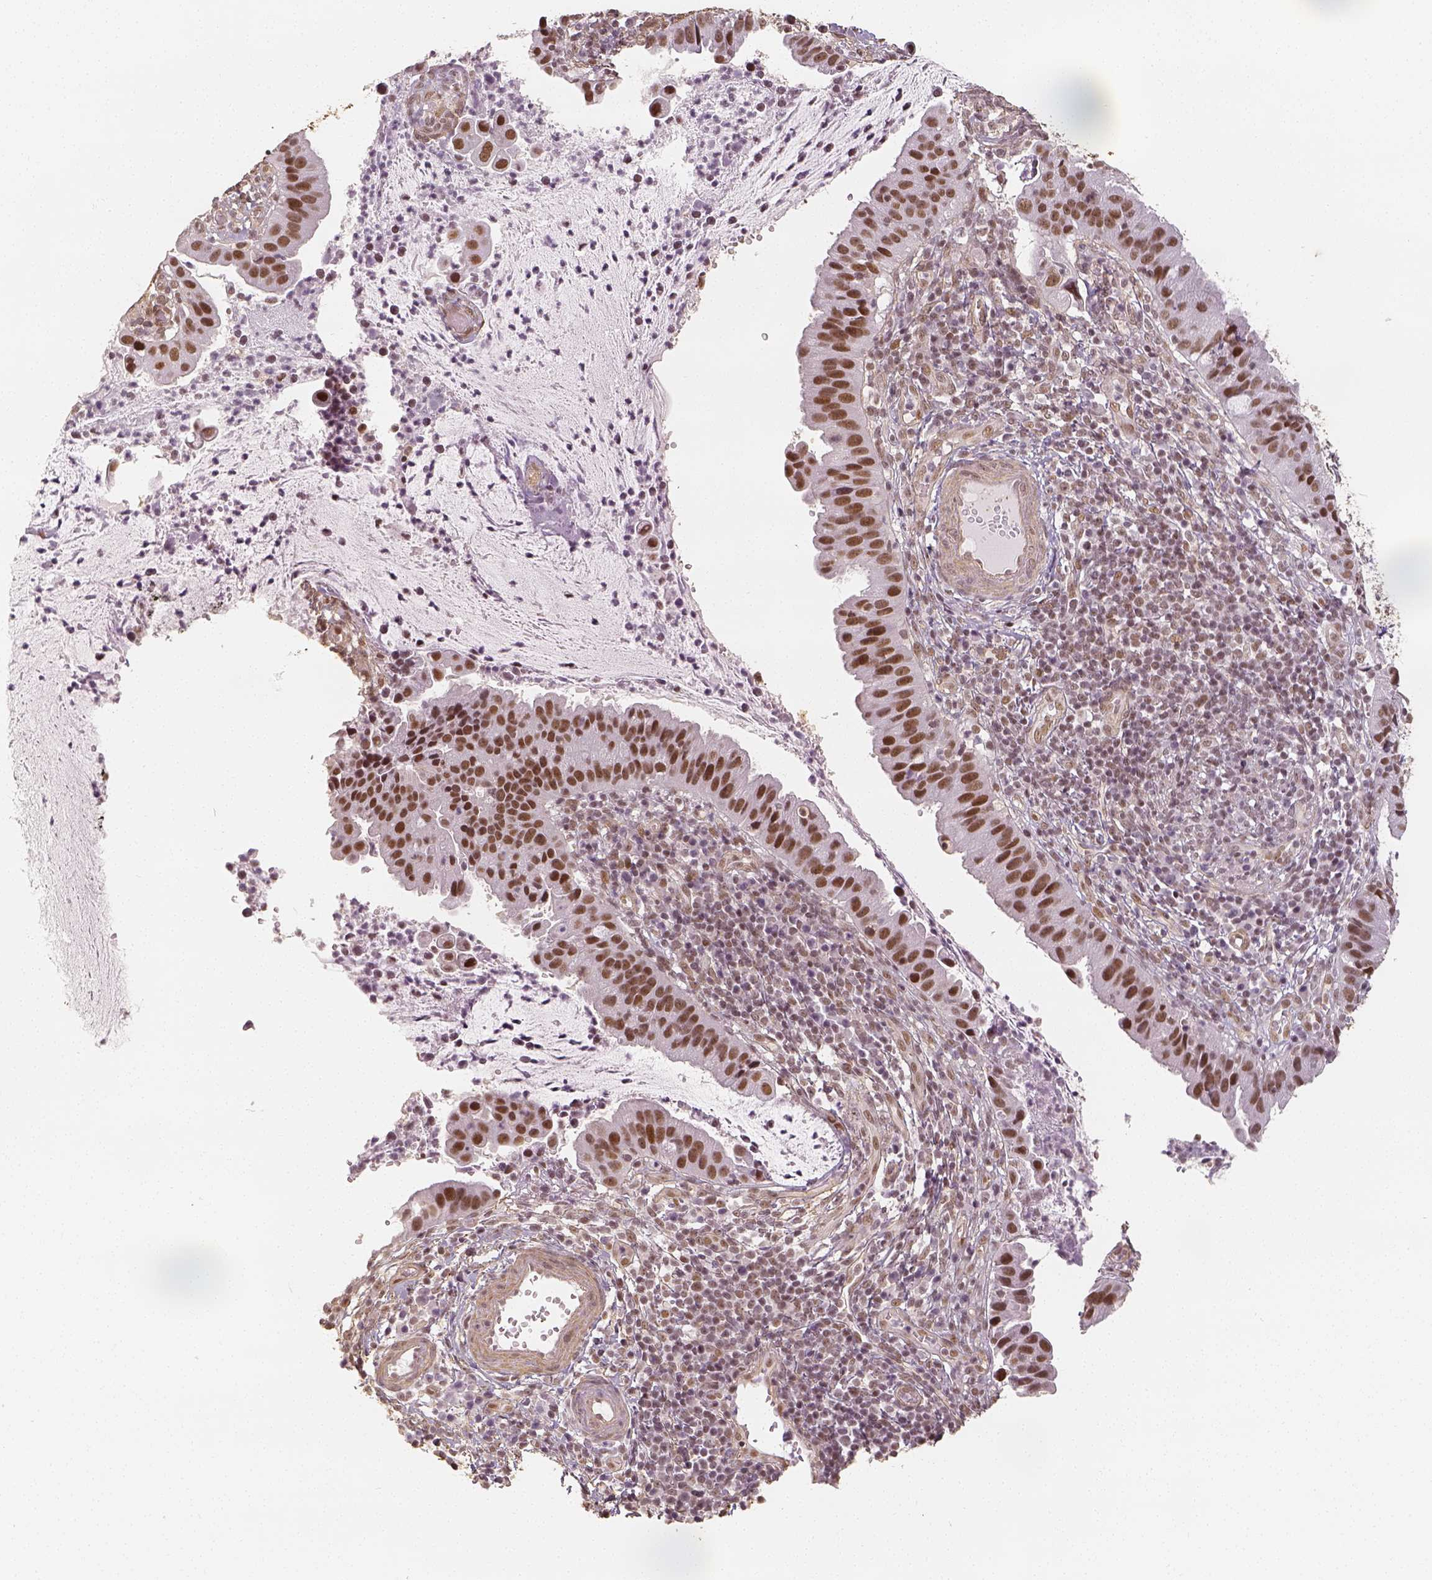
{"staining": {"intensity": "moderate", "quantity": ">75%", "location": "nuclear"}, "tissue": "cervical cancer", "cell_type": "Tumor cells", "image_type": "cancer", "snomed": [{"axis": "morphology", "description": "Adenocarcinoma, NOS"}, {"axis": "topography", "description": "Cervix"}], "caption": "IHC staining of cervical adenocarcinoma, which shows medium levels of moderate nuclear positivity in about >75% of tumor cells indicating moderate nuclear protein positivity. The staining was performed using DAB (3,3'-diaminobenzidine) (brown) for protein detection and nuclei were counterstained in hematoxylin (blue).", "gene": "HDAC1", "patient": {"sex": "female", "age": 34}}